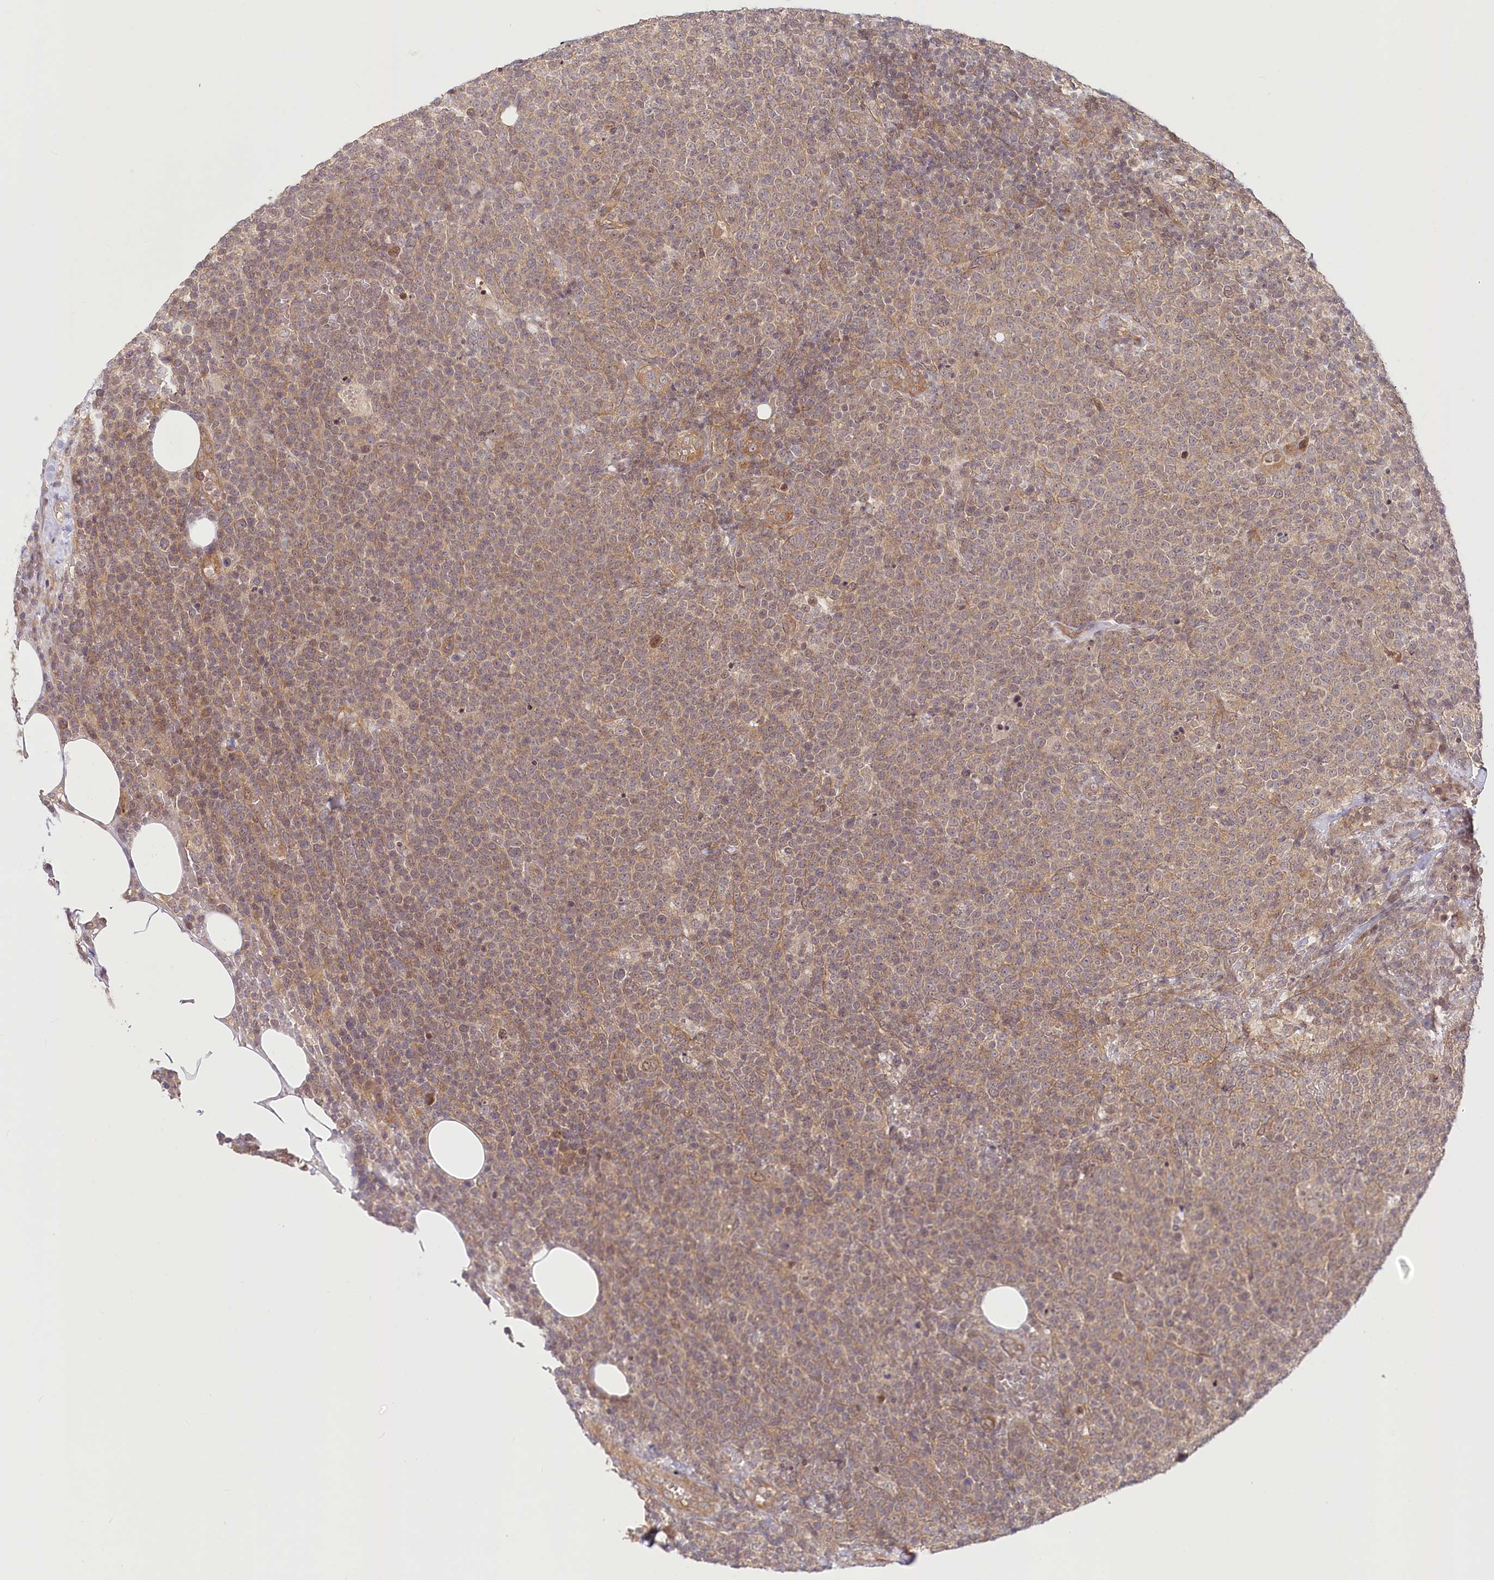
{"staining": {"intensity": "weak", "quantity": "25%-75%", "location": "cytoplasmic/membranous"}, "tissue": "lymphoma", "cell_type": "Tumor cells", "image_type": "cancer", "snomed": [{"axis": "morphology", "description": "Malignant lymphoma, non-Hodgkin's type, High grade"}, {"axis": "topography", "description": "Lymph node"}], "caption": "Weak cytoplasmic/membranous positivity is seen in about 25%-75% of tumor cells in malignant lymphoma, non-Hodgkin's type (high-grade).", "gene": "CEP70", "patient": {"sex": "male", "age": 61}}